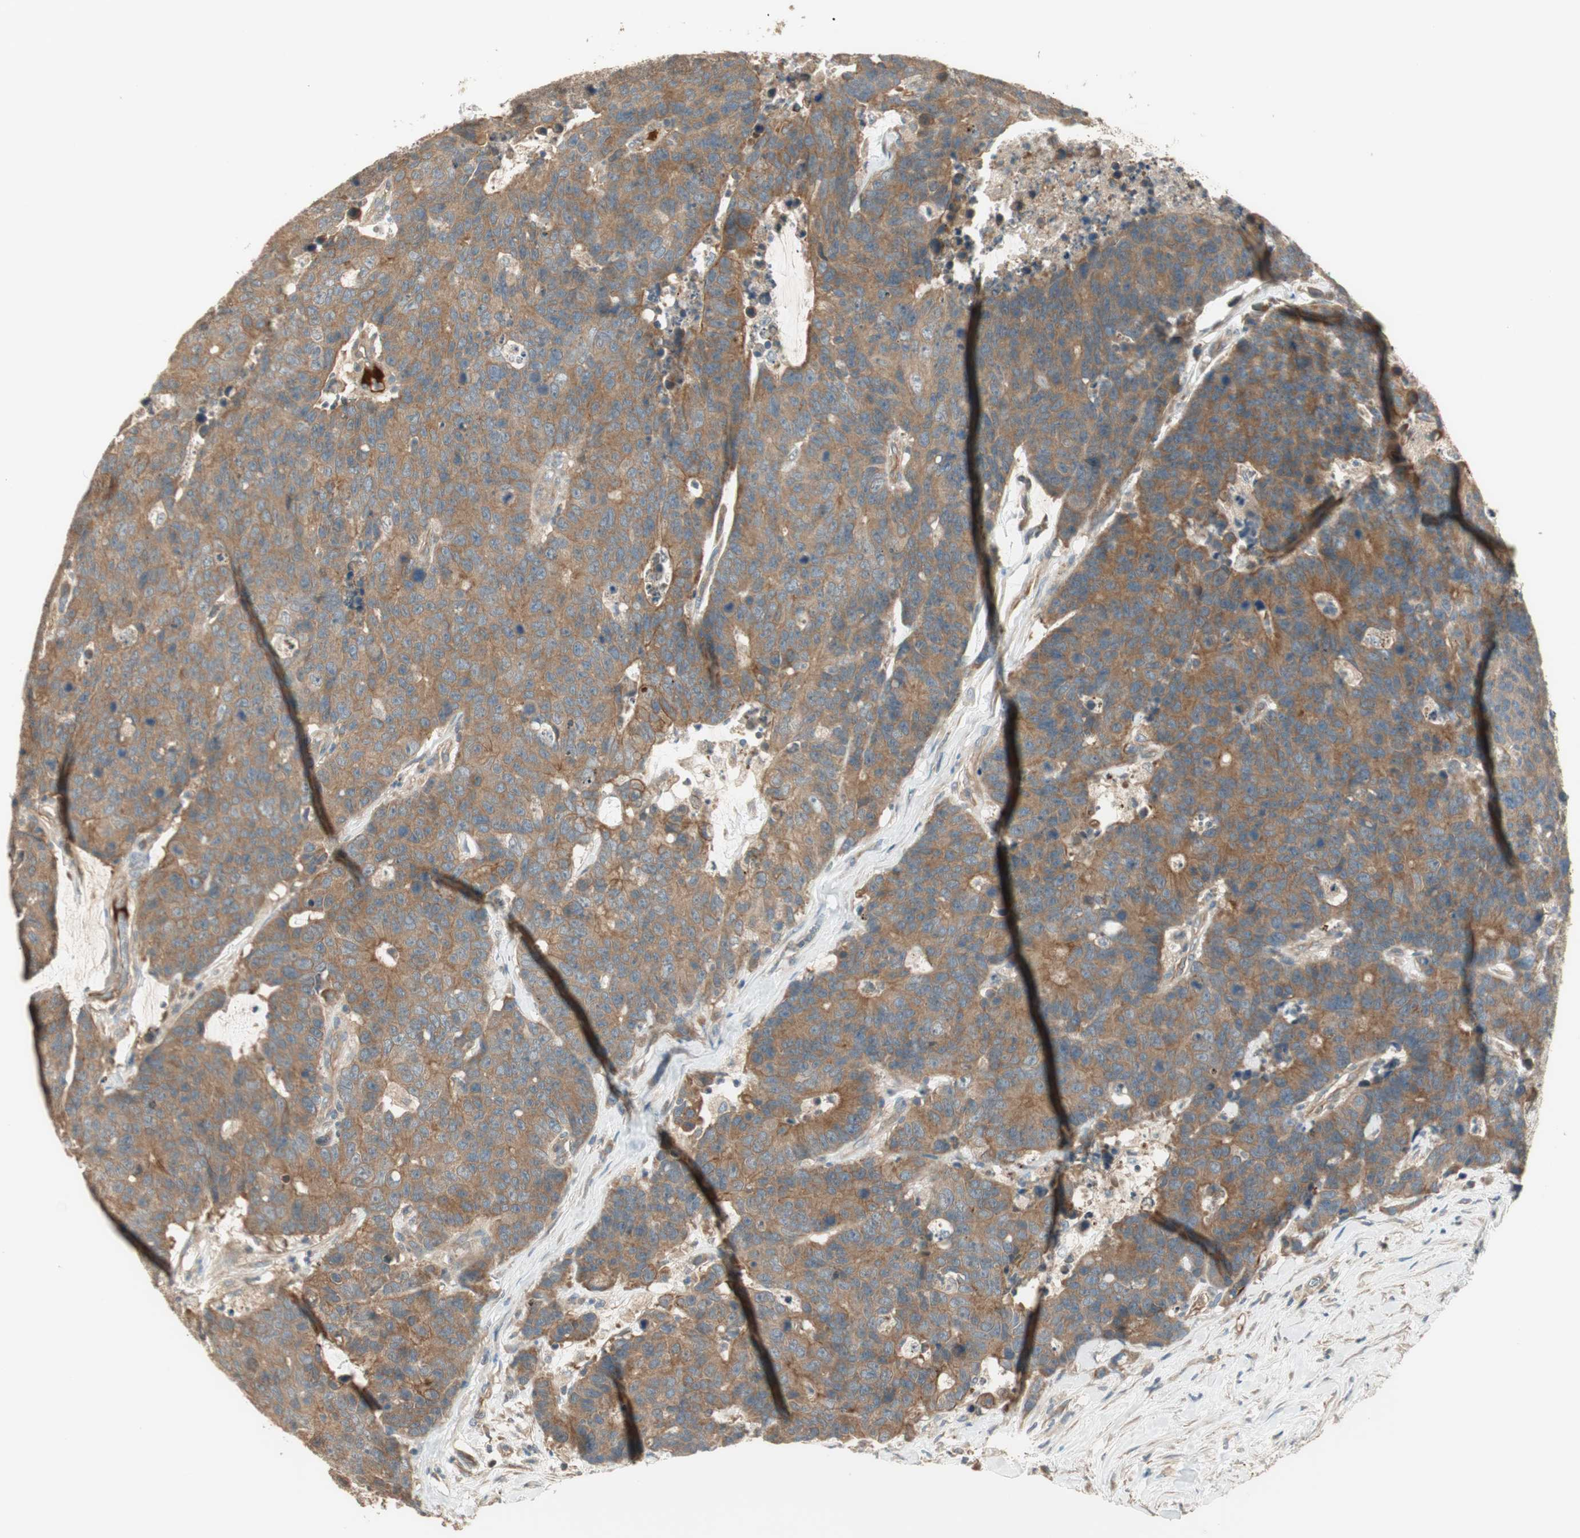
{"staining": {"intensity": "moderate", "quantity": ">75%", "location": "cytoplasmic/membranous"}, "tissue": "colorectal cancer", "cell_type": "Tumor cells", "image_type": "cancer", "snomed": [{"axis": "morphology", "description": "Adenocarcinoma, NOS"}, {"axis": "topography", "description": "Colon"}], "caption": "Moderate cytoplasmic/membranous protein expression is present in approximately >75% of tumor cells in colorectal adenocarcinoma. (DAB = brown stain, brightfield microscopy at high magnification).", "gene": "PFDN5", "patient": {"sex": "female", "age": 86}}